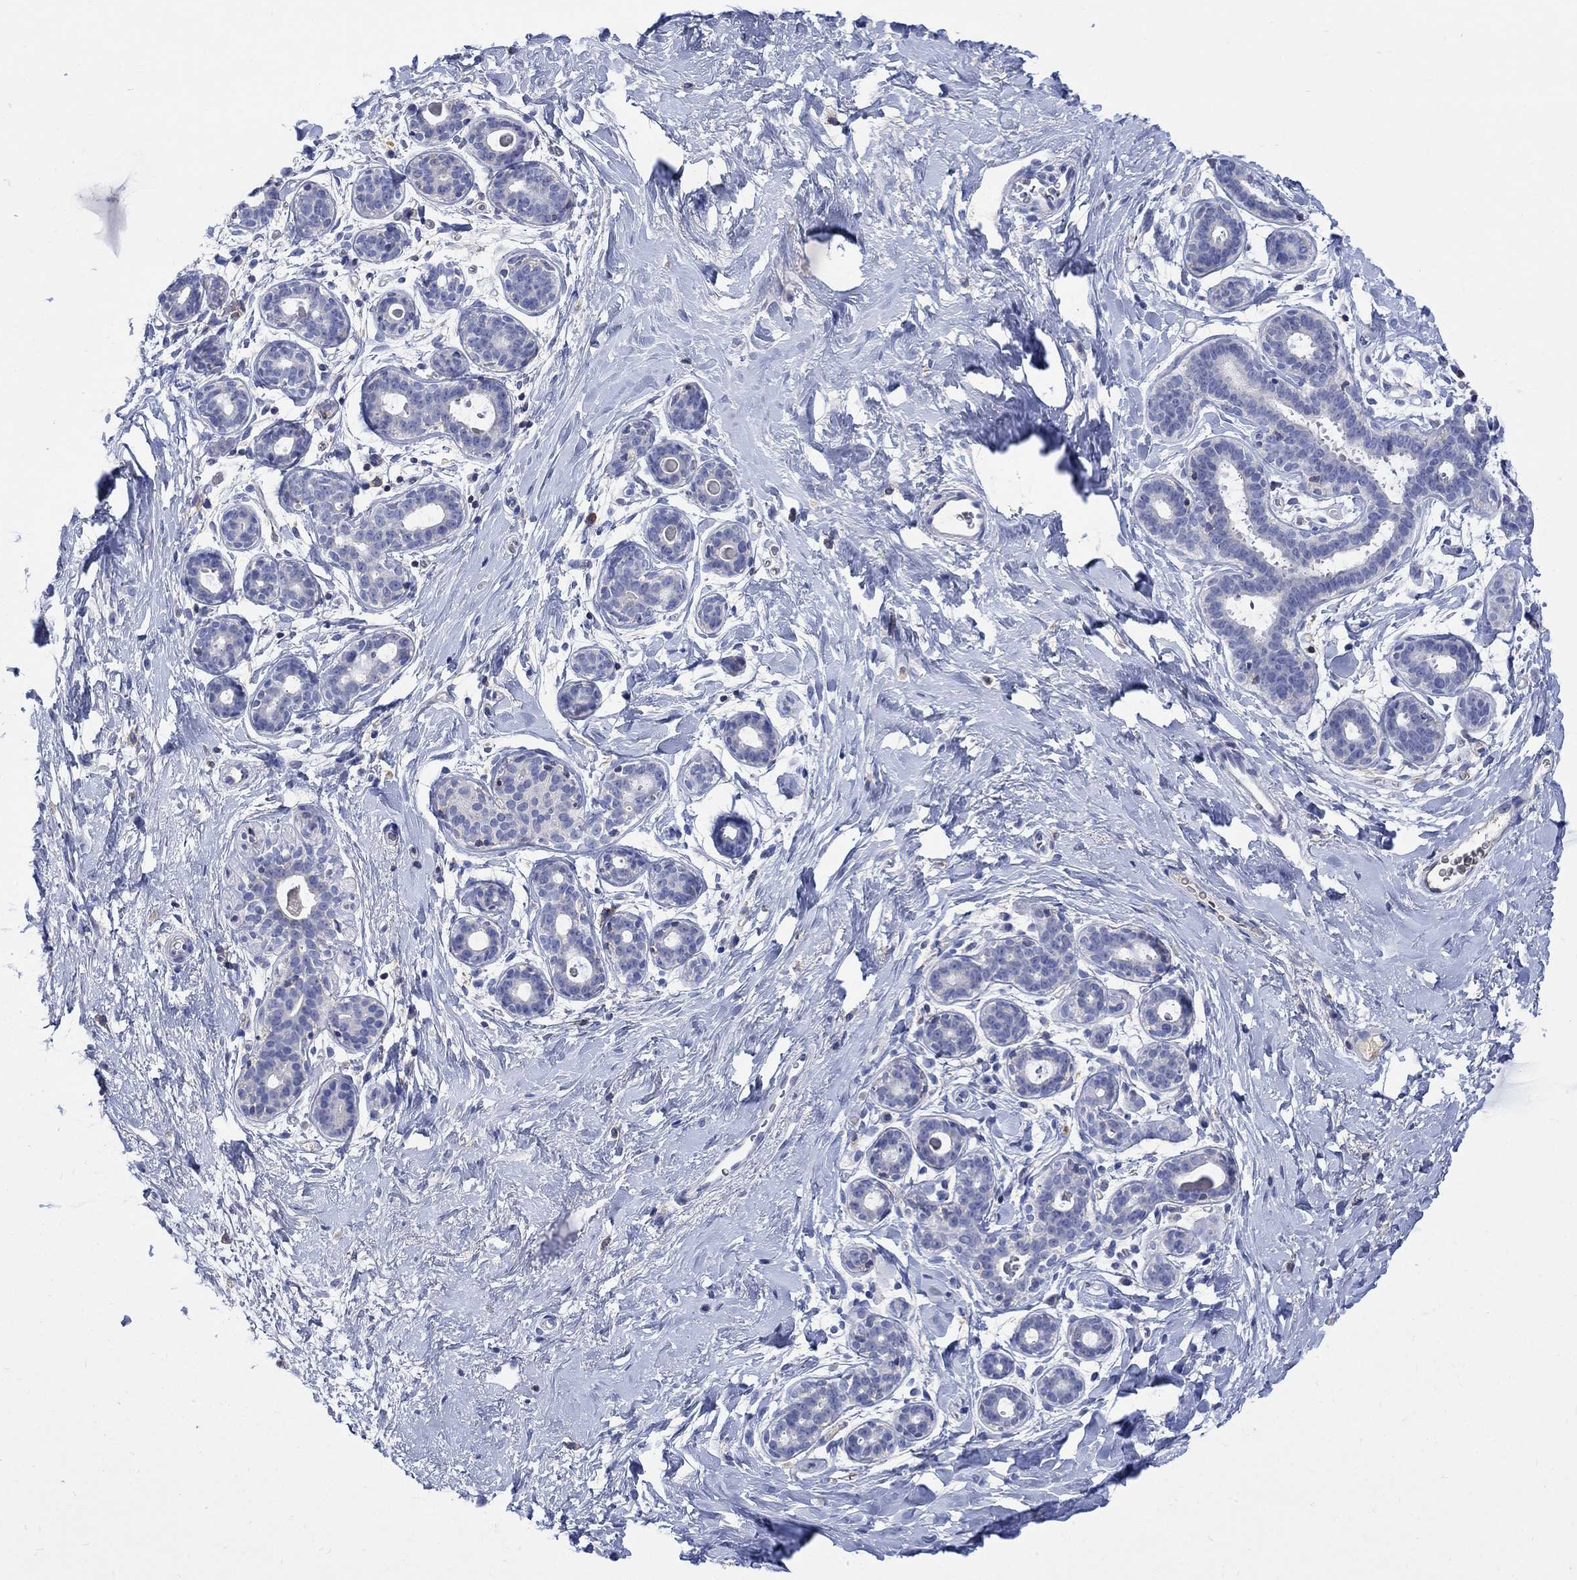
{"staining": {"intensity": "negative", "quantity": "none", "location": "none"}, "tissue": "breast", "cell_type": "Glandular cells", "image_type": "normal", "snomed": [{"axis": "morphology", "description": "Normal tissue, NOS"}, {"axis": "topography", "description": "Breast"}], "caption": "Unremarkable breast was stained to show a protein in brown. There is no significant staining in glandular cells. (IHC, brightfield microscopy, high magnification).", "gene": "GCM1", "patient": {"sex": "female", "age": 43}}